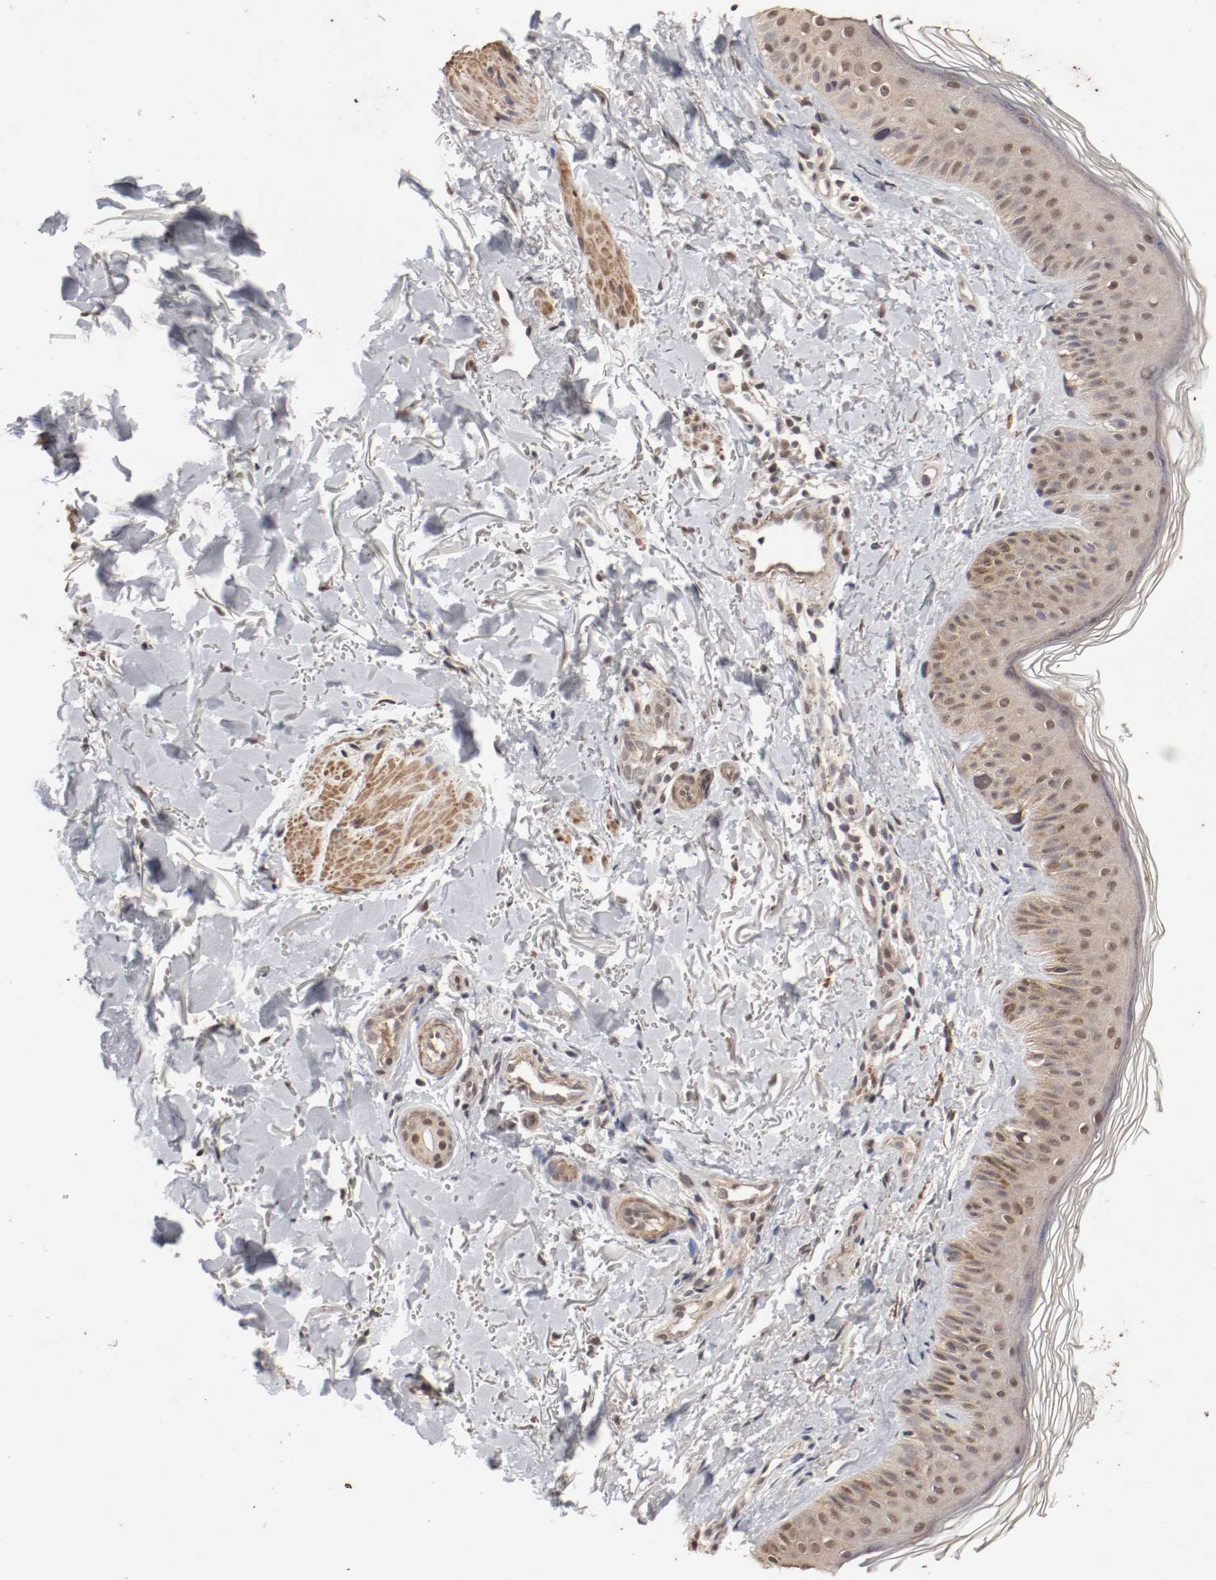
{"staining": {"intensity": "weak", "quantity": "25%-75%", "location": "cytoplasmic/membranous"}, "tissue": "skin", "cell_type": "Fibroblasts", "image_type": "normal", "snomed": [{"axis": "morphology", "description": "Normal tissue, NOS"}, {"axis": "topography", "description": "Skin"}], "caption": "Protein expression analysis of unremarkable skin shows weak cytoplasmic/membranous positivity in about 25%-75% of fibroblasts. (brown staining indicates protein expression, while blue staining denotes nuclei).", "gene": "CSNK2B", "patient": {"sex": "male", "age": 71}}